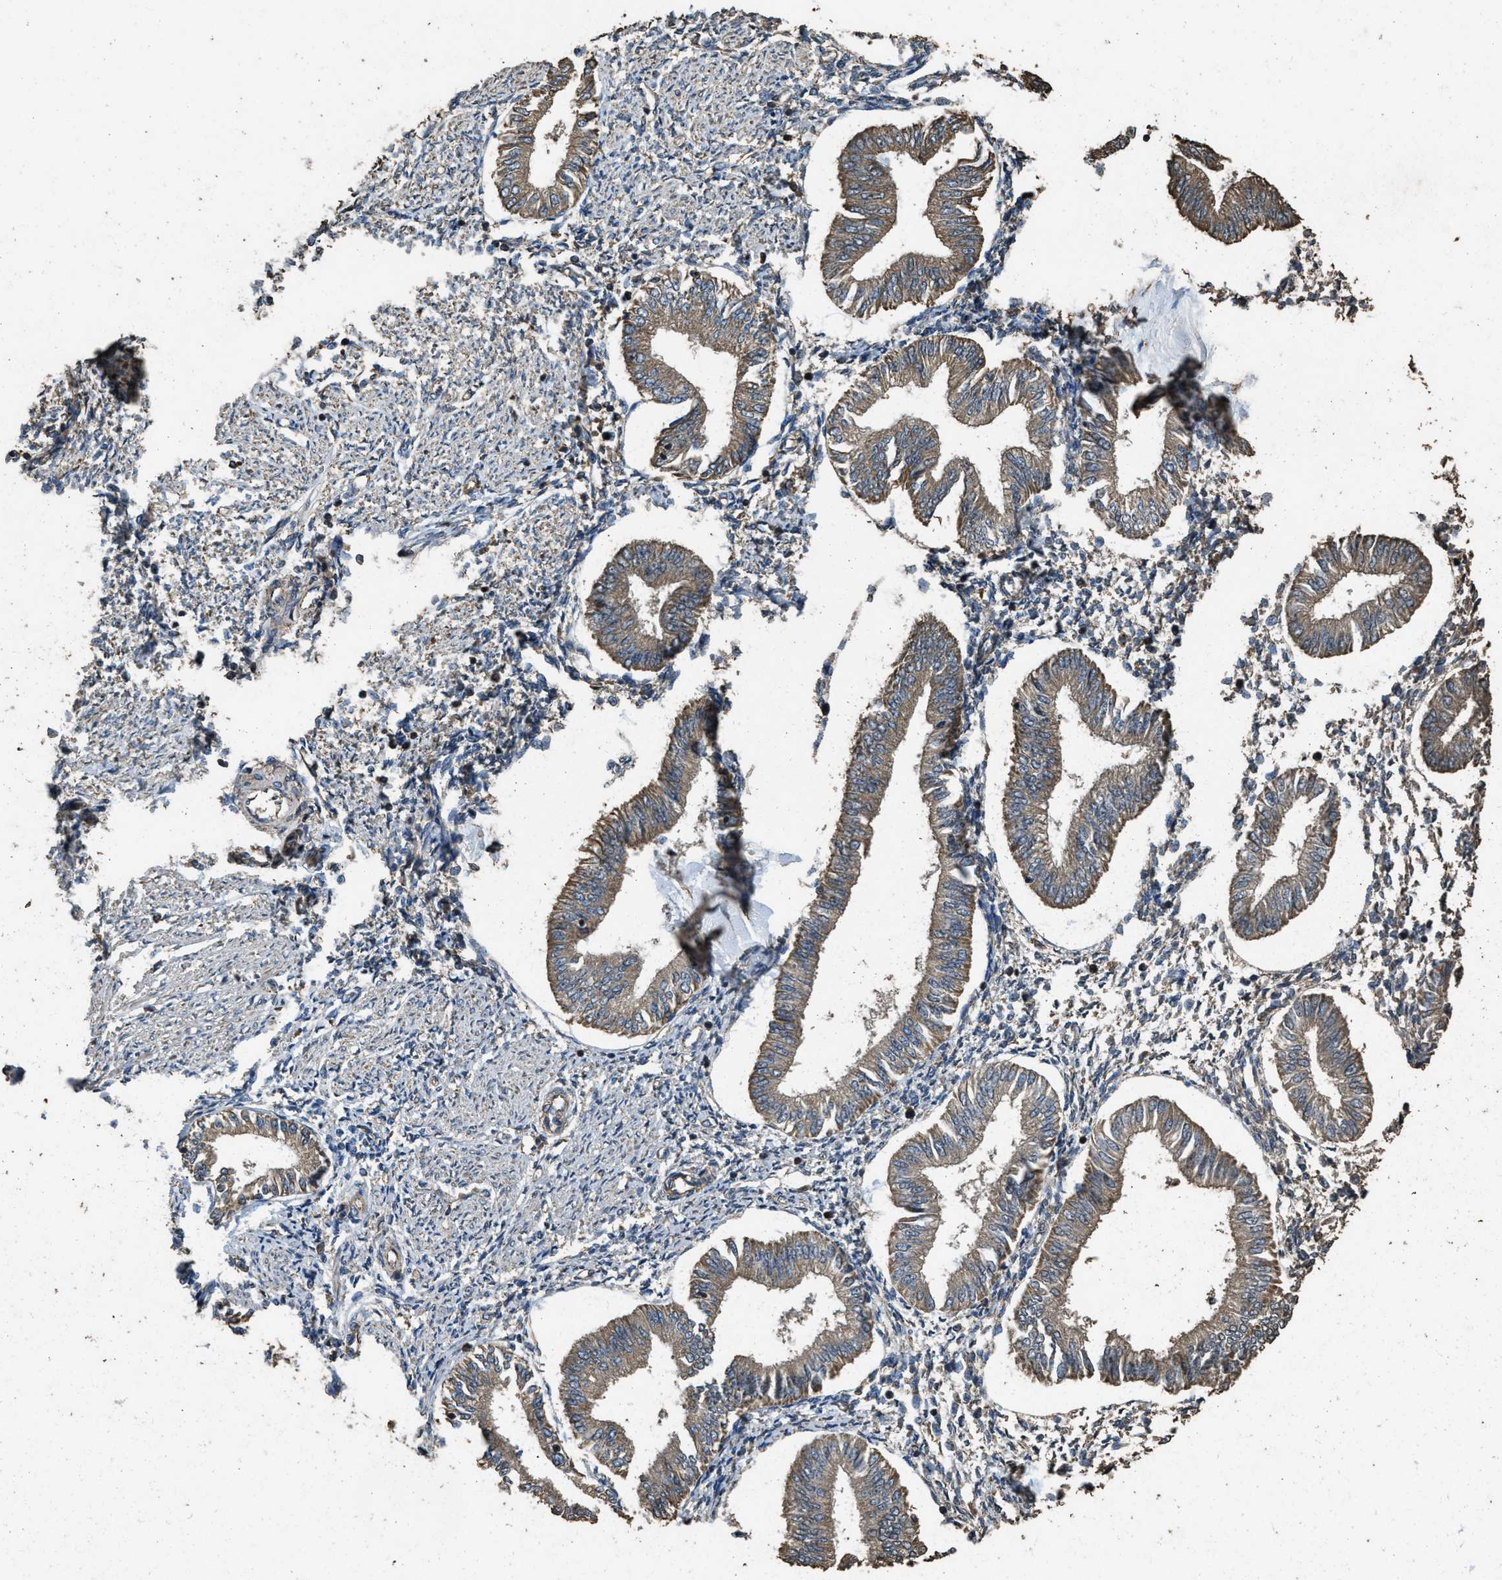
{"staining": {"intensity": "weak", "quantity": "25%-75%", "location": "cytoplasmic/membranous"}, "tissue": "endometrium", "cell_type": "Cells in endometrial stroma", "image_type": "normal", "snomed": [{"axis": "morphology", "description": "Normal tissue, NOS"}, {"axis": "topography", "description": "Endometrium"}], "caption": "Endometrium stained with DAB immunohistochemistry exhibits low levels of weak cytoplasmic/membranous expression in about 25%-75% of cells in endometrial stroma.", "gene": "CYRIA", "patient": {"sex": "female", "age": 50}}